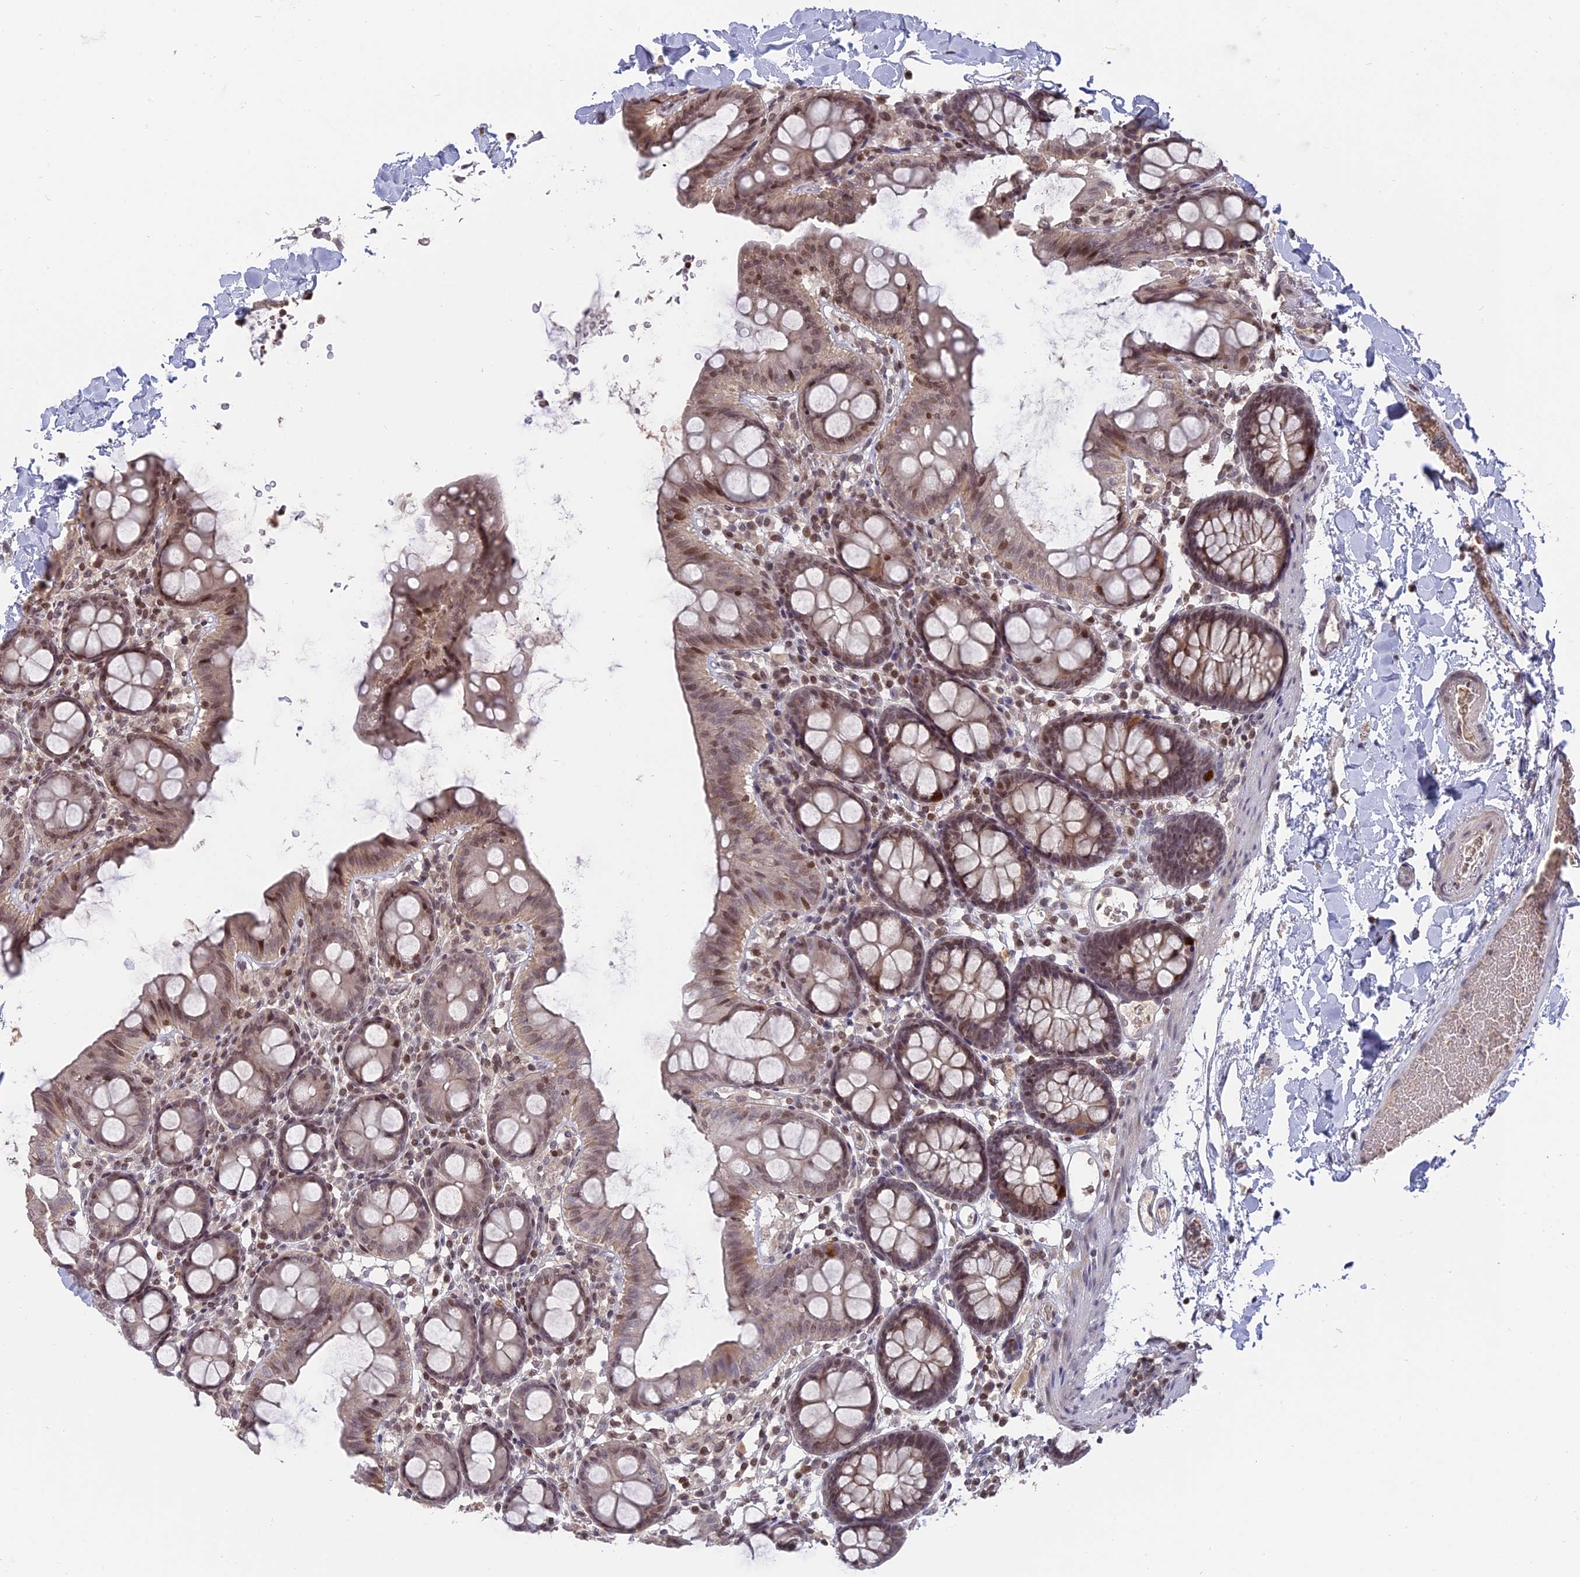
{"staining": {"intensity": "weak", "quantity": "25%-75%", "location": "cytoplasmic/membranous"}, "tissue": "colon", "cell_type": "Endothelial cells", "image_type": "normal", "snomed": [{"axis": "morphology", "description": "Normal tissue, NOS"}, {"axis": "topography", "description": "Colon"}], "caption": "This histopathology image shows IHC staining of unremarkable colon, with low weak cytoplasmic/membranous expression in about 25%-75% of endothelial cells.", "gene": "NR1H3", "patient": {"sex": "male", "age": 75}}